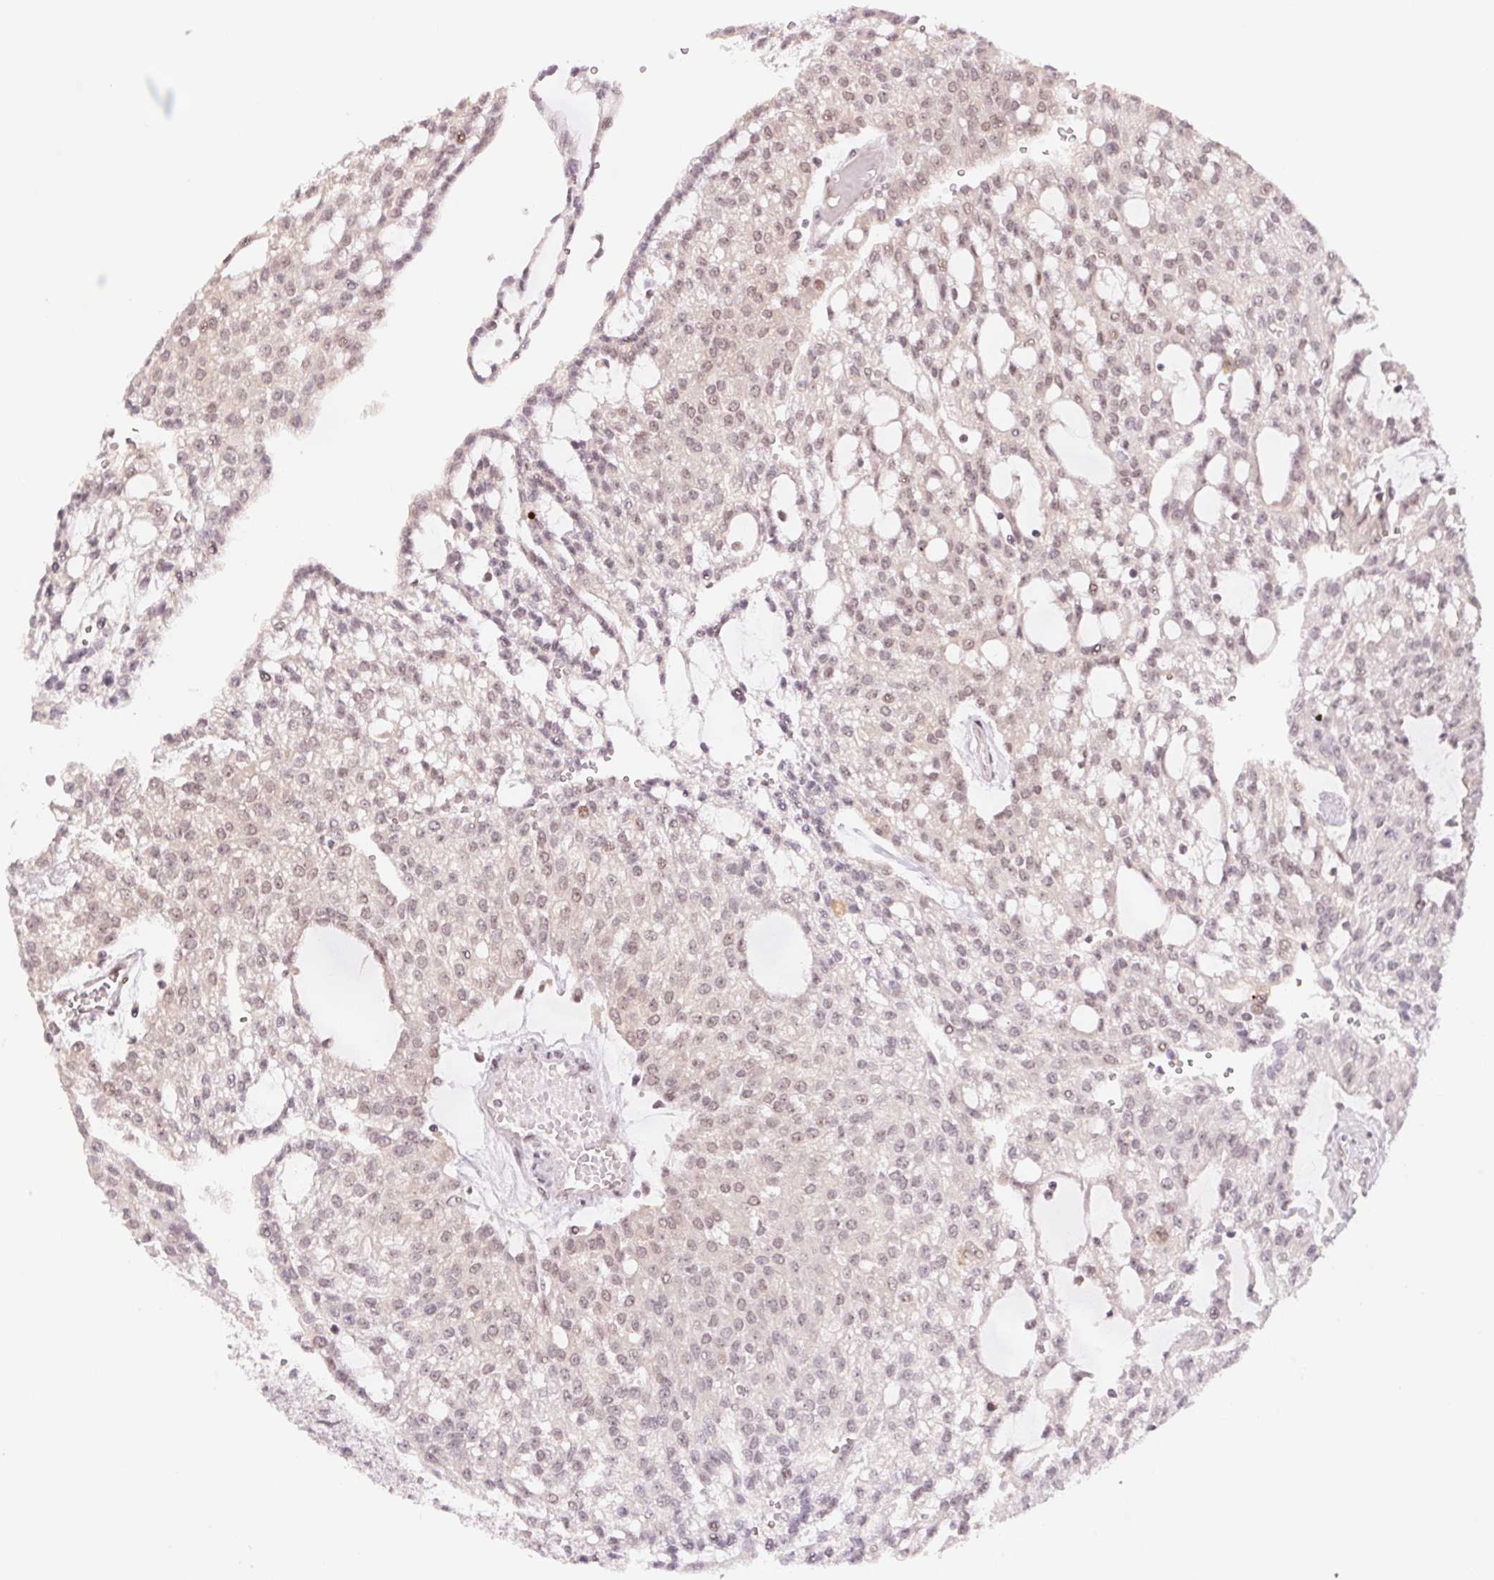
{"staining": {"intensity": "weak", "quantity": "25%-75%", "location": "nuclear"}, "tissue": "renal cancer", "cell_type": "Tumor cells", "image_type": "cancer", "snomed": [{"axis": "morphology", "description": "Adenocarcinoma, NOS"}, {"axis": "topography", "description": "Kidney"}], "caption": "Immunohistochemical staining of renal cancer exhibits weak nuclear protein staining in approximately 25%-75% of tumor cells.", "gene": "DNAJB6", "patient": {"sex": "male", "age": 63}}